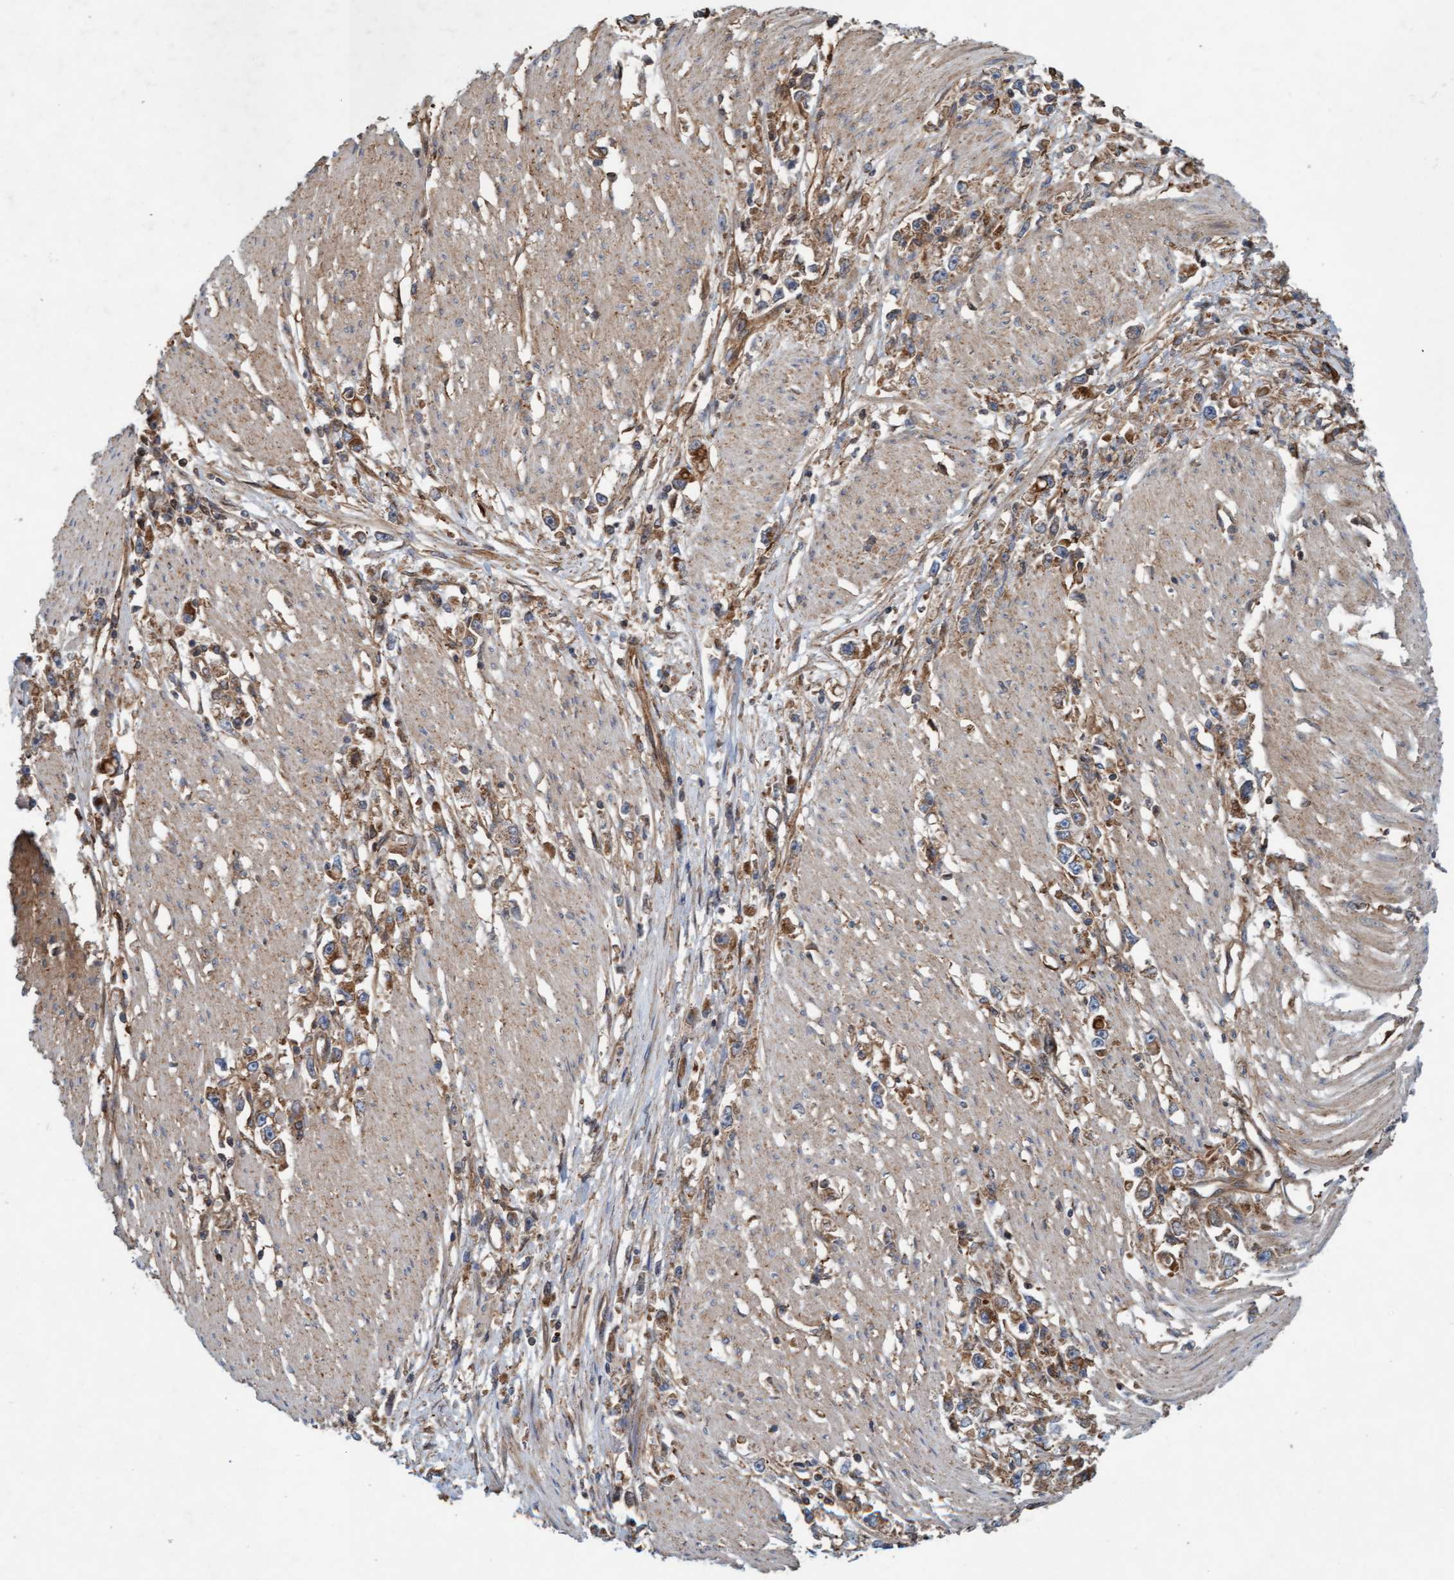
{"staining": {"intensity": "moderate", "quantity": ">75%", "location": "cytoplasmic/membranous"}, "tissue": "stomach cancer", "cell_type": "Tumor cells", "image_type": "cancer", "snomed": [{"axis": "morphology", "description": "Adenocarcinoma, NOS"}, {"axis": "topography", "description": "Stomach"}], "caption": "Stomach adenocarcinoma stained for a protein exhibits moderate cytoplasmic/membranous positivity in tumor cells.", "gene": "ERAL1", "patient": {"sex": "female", "age": 59}}